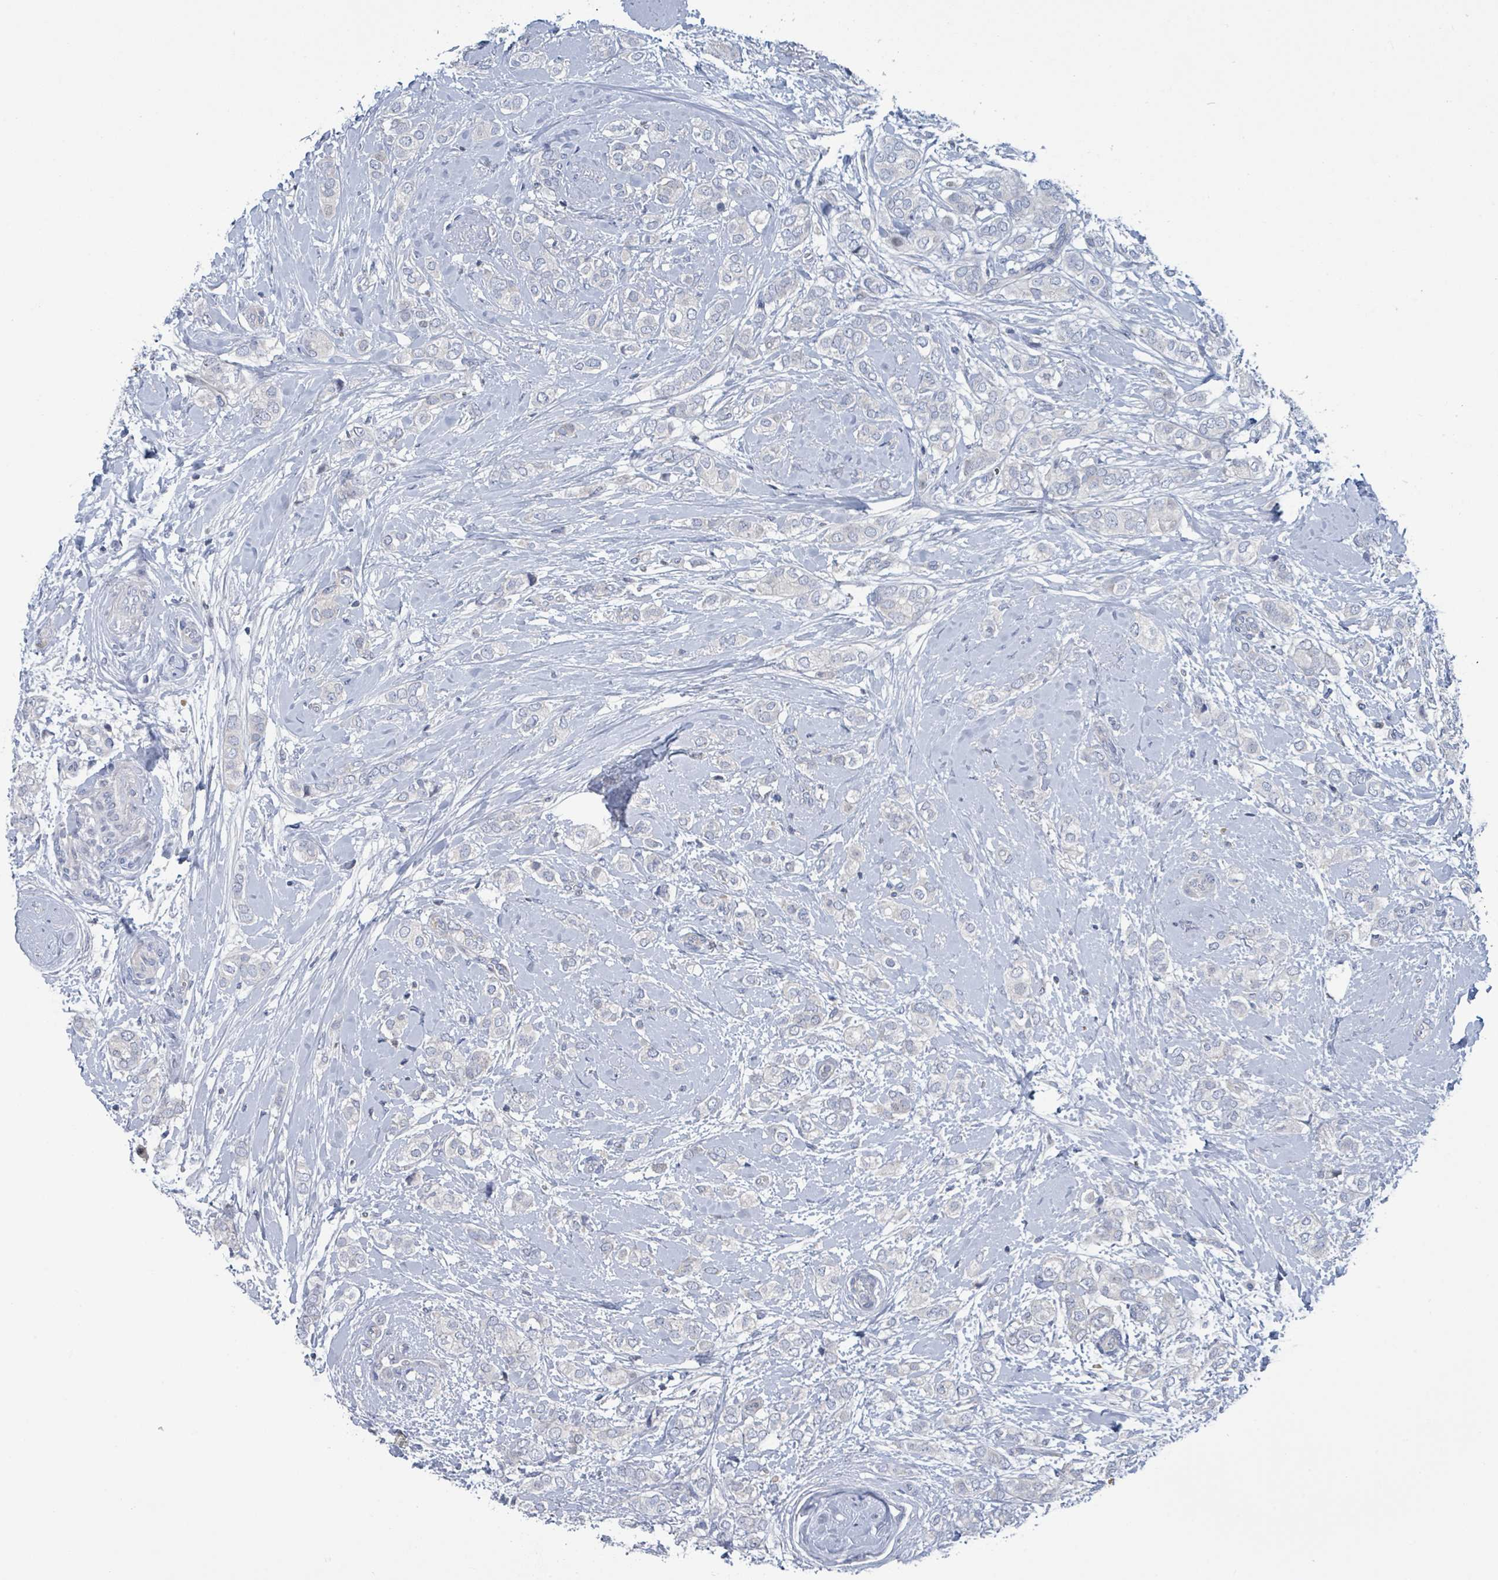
{"staining": {"intensity": "negative", "quantity": "none", "location": "none"}, "tissue": "breast cancer", "cell_type": "Tumor cells", "image_type": "cancer", "snomed": [{"axis": "morphology", "description": "Duct carcinoma"}, {"axis": "topography", "description": "Breast"}], "caption": "Immunohistochemistry of intraductal carcinoma (breast) displays no expression in tumor cells.", "gene": "DGKZ", "patient": {"sex": "female", "age": 73}}